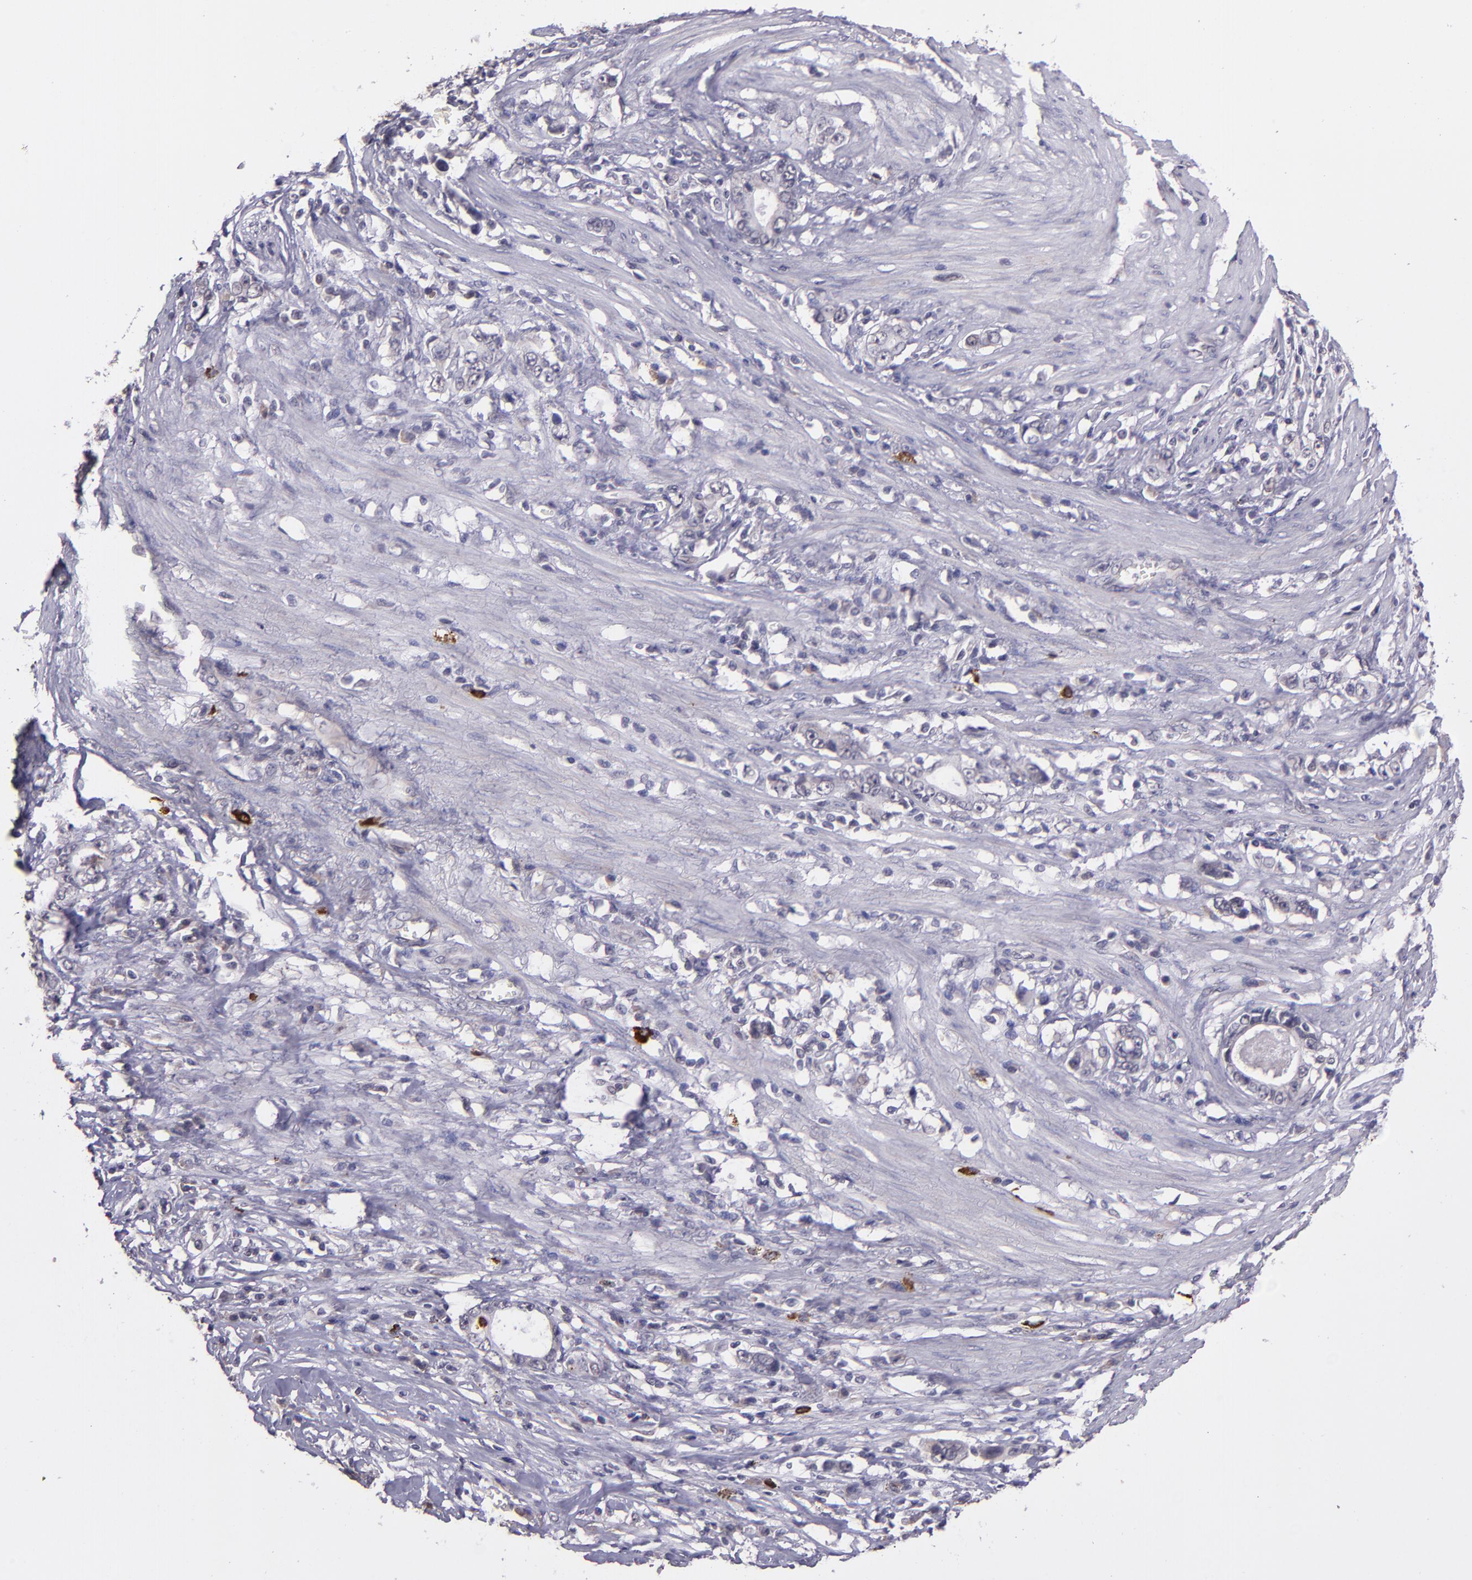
{"staining": {"intensity": "negative", "quantity": "none", "location": "none"}, "tissue": "stomach cancer", "cell_type": "Tumor cells", "image_type": "cancer", "snomed": [{"axis": "morphology", "description": "Adenocarcinoma, NOS"}, {"axis": "topography", "description": "Stomach, lower"}], "caption": "An immunohistochemistry micrograph of stomach cancer is shown. There is no staining in tumor cells of stomach cancer.", "gene": "TAF7L", "patient": {"sex": "female", "age": 72}}